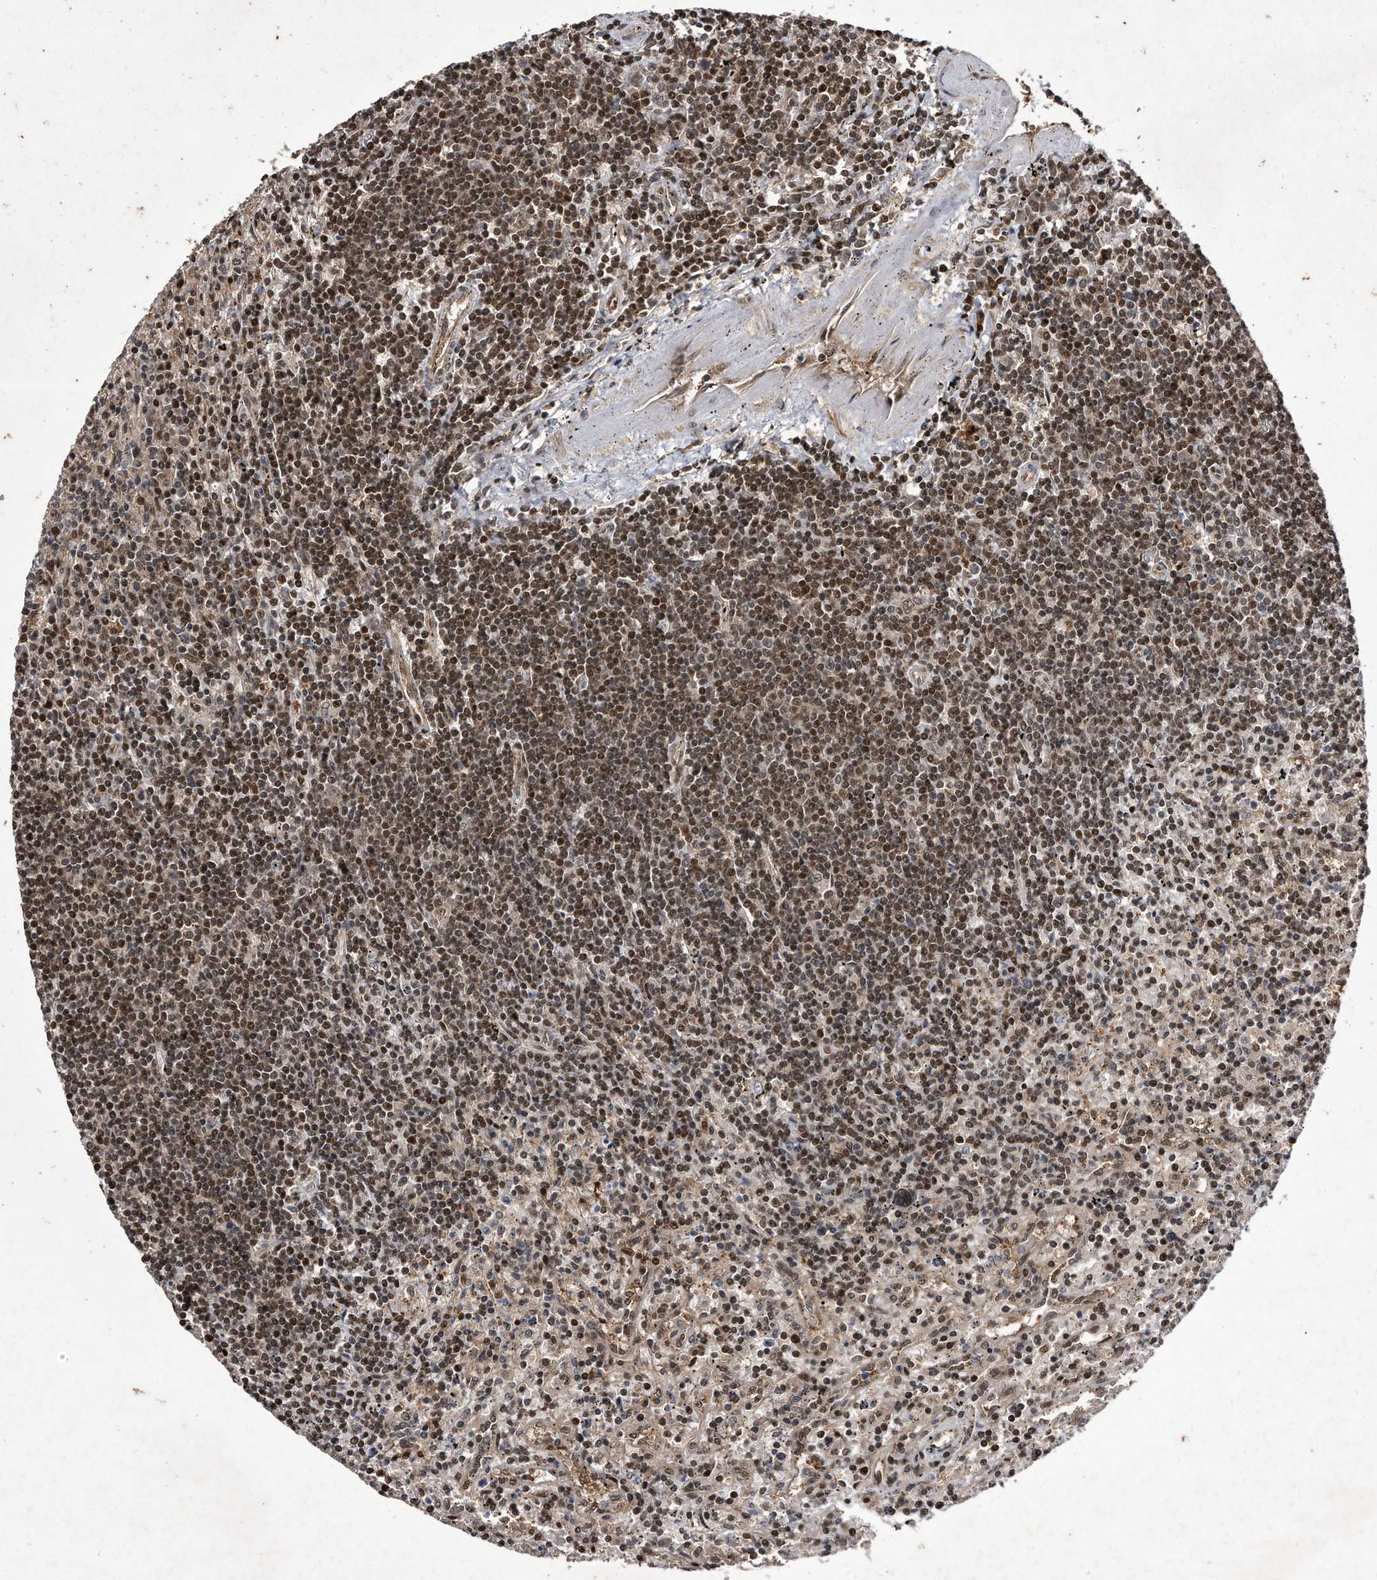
{"staining": {"intensity": "moderate", "quantity": ">75%", "location": "nuclear"}, "tissue": "lymphoma", "cell_type": "Tumor cells", "image_type": "cancer", "snomed": [{"axis": "morphology", "description": "Malignant lymphoma, non-Hodgkin's type, Low grade"}, {"axis": "topography", "description": "Spleen"}], "caption": "Lymphoma stained with immunohistochemistry displays moderate nuclear expression in about >75% of tumor cells.", "gene": "RAD23B", "patient": {"sex": "male", "age": 76}}